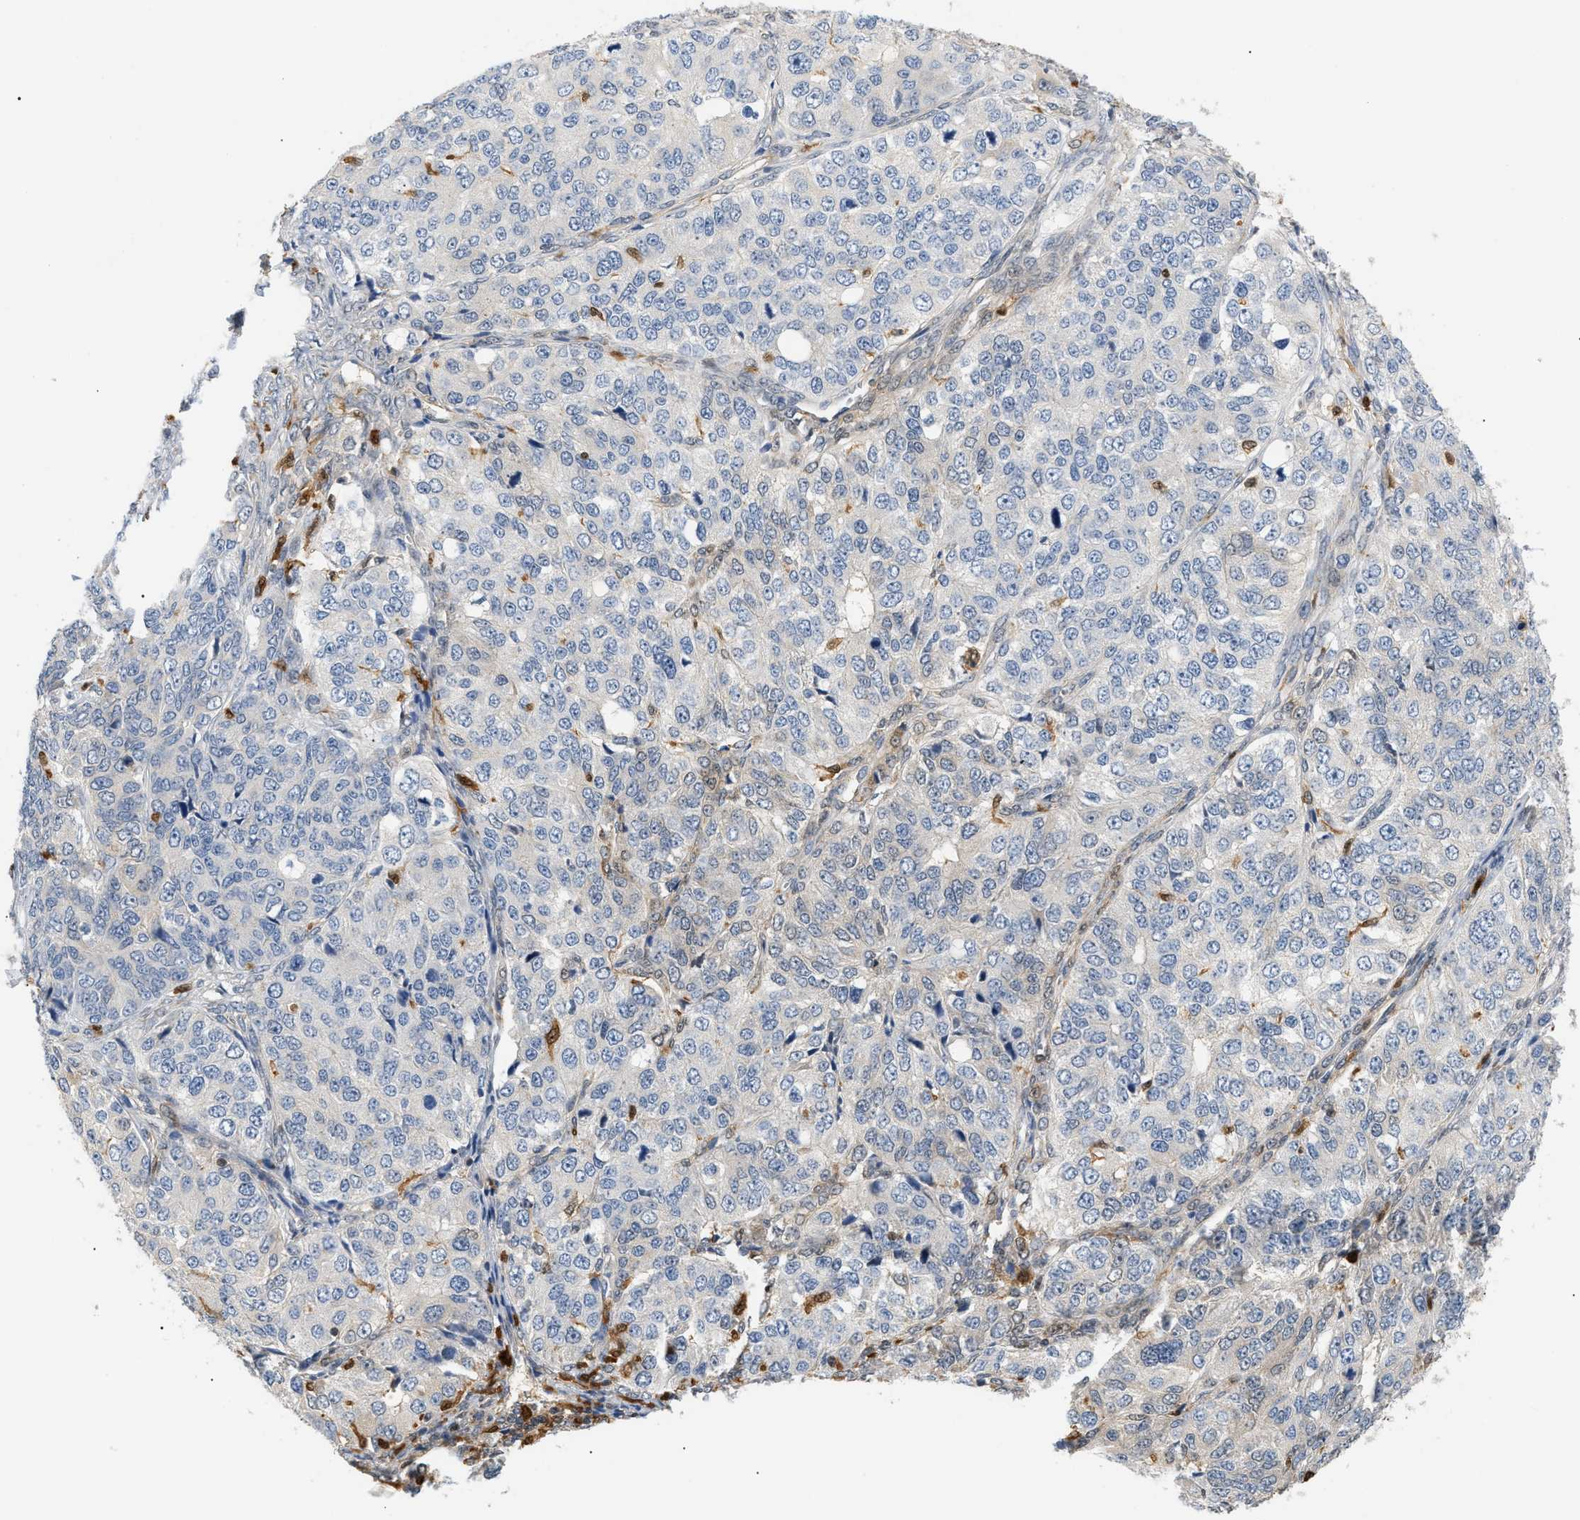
{"staining": {"intensity": "negative", "quantity": "none", "location": "none"}, "tissue": "ovarian cancer", "cell_type": "Tumor cells", "image_type": "cancer", "snomed": [{"axis": "morphology", "description": "Carcinoma, endometroid"}, {"axis": "topography", "description": "Ovary"}], "caption": "This is a histopathology image of immunohistochemistry (IHC) staining of endometroid carcinoma (ovarian), which shows no staining in tumor cells. (Brightfield microscopy of DAB IHC at high magnification).", "gene": "PYCARD", "patient": {"sex": "female", "age": 51}}